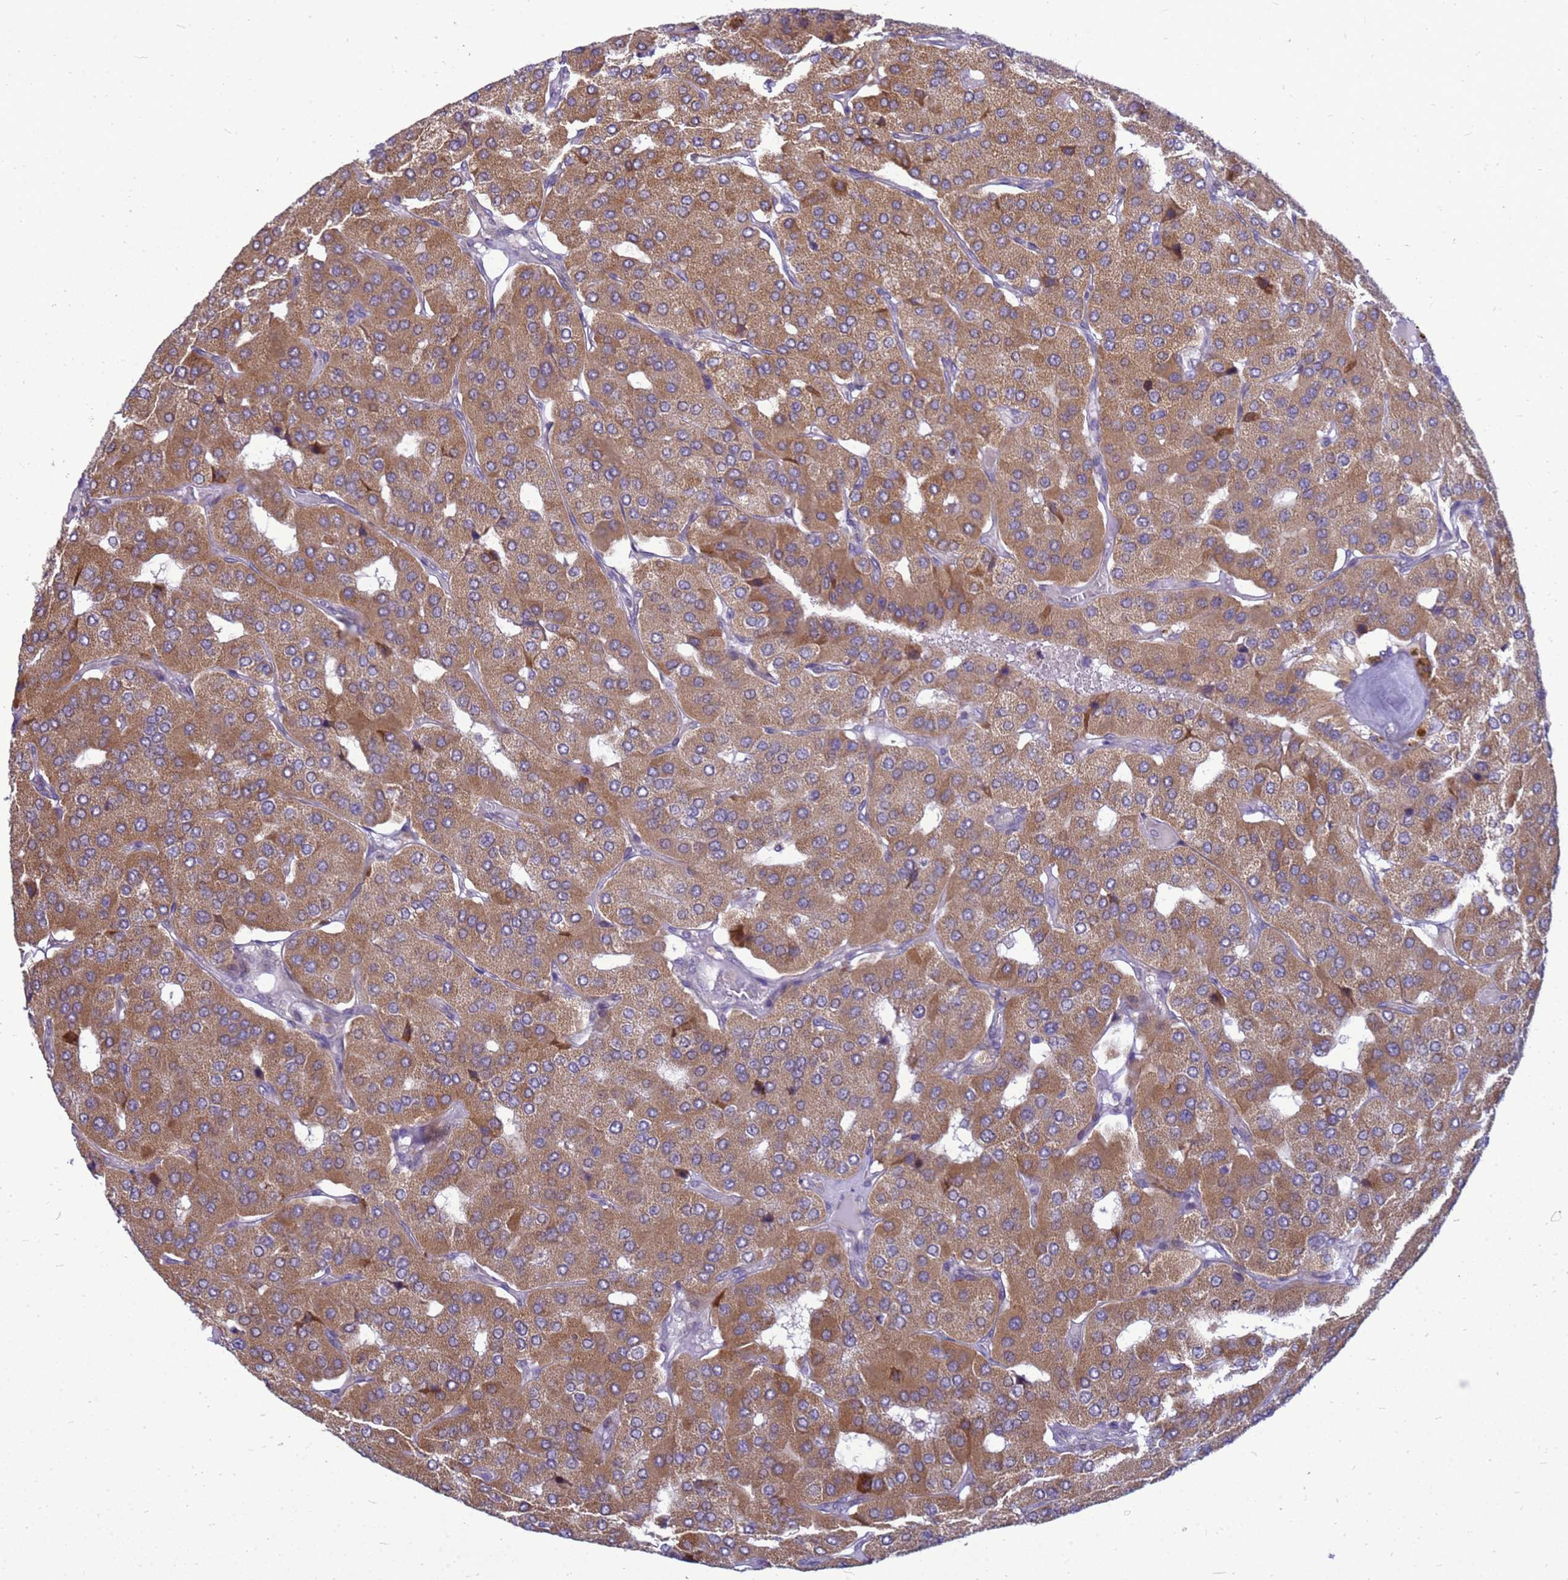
{"staining": {"intensity": "moderate", "quantity": ">75%", "location": "cytoplasmic/membranous"}, "tissue": "parathyroid gland", "cell_type": "Glandular cells", "image_type": "normal", "snomed": [{"axis": "morphology", "description": "Normal tissue, NOS"}, {"axis": "morphology", "description": "Adenoma, NOS"}, {"axis": "topography", "description": "Parathyroid gland"}], "caption": "This photomicrograph displays immunohistochemistry (IHC) staining of unremarkable parathyroid gland, with medium moderate cytoplasmic/membranous positivity in about >75% of glandular cells.", "gene": "C12orf43", "patient": {"sex": "female", "age": 86}}